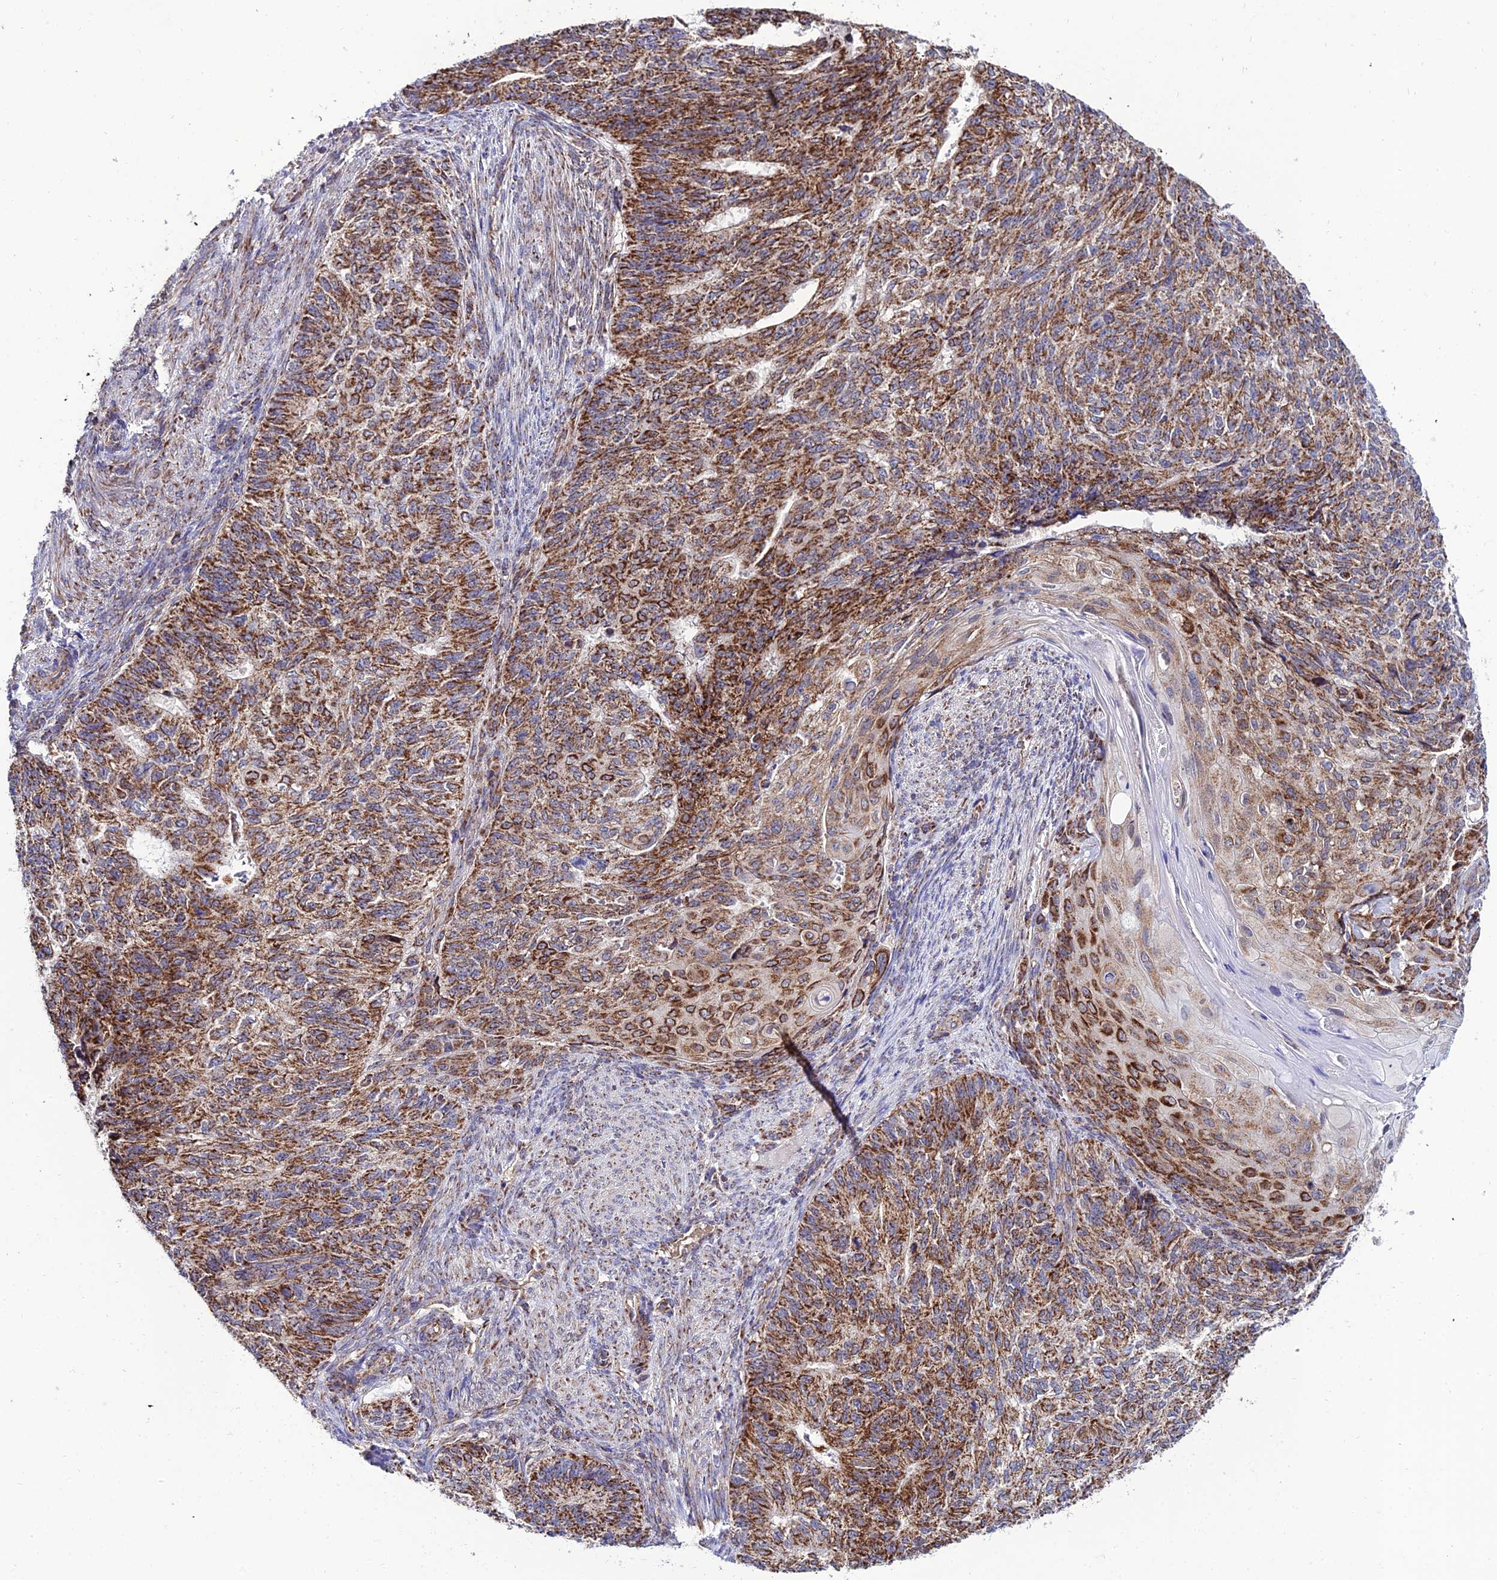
{"staining": {"intensity": "moderate", "quantity": ">75%", "location": "cytoplasmic/membranous"}, "tissue": "endometrial cancer", "cell_type": "Tumor cells", "image_type": "cancer", "snomed": [{"axis": "morphology", "description": "Adenocarcinoma, NOS"}, {"axis": "topography", "description": "Endometrium"}], "caption": "DAB (3,3'-diaminobenzidine) immunohistochemical staining of endometrial cancer demonstrates moderate cytoplasmic/membranous protein expression in approximately >75% of tumor cells. (DAB IHC, brown staining for protein, blue staining for nuclei).", "gene": "PSMD2", "patient": {"sex": "female", "age": 32}}